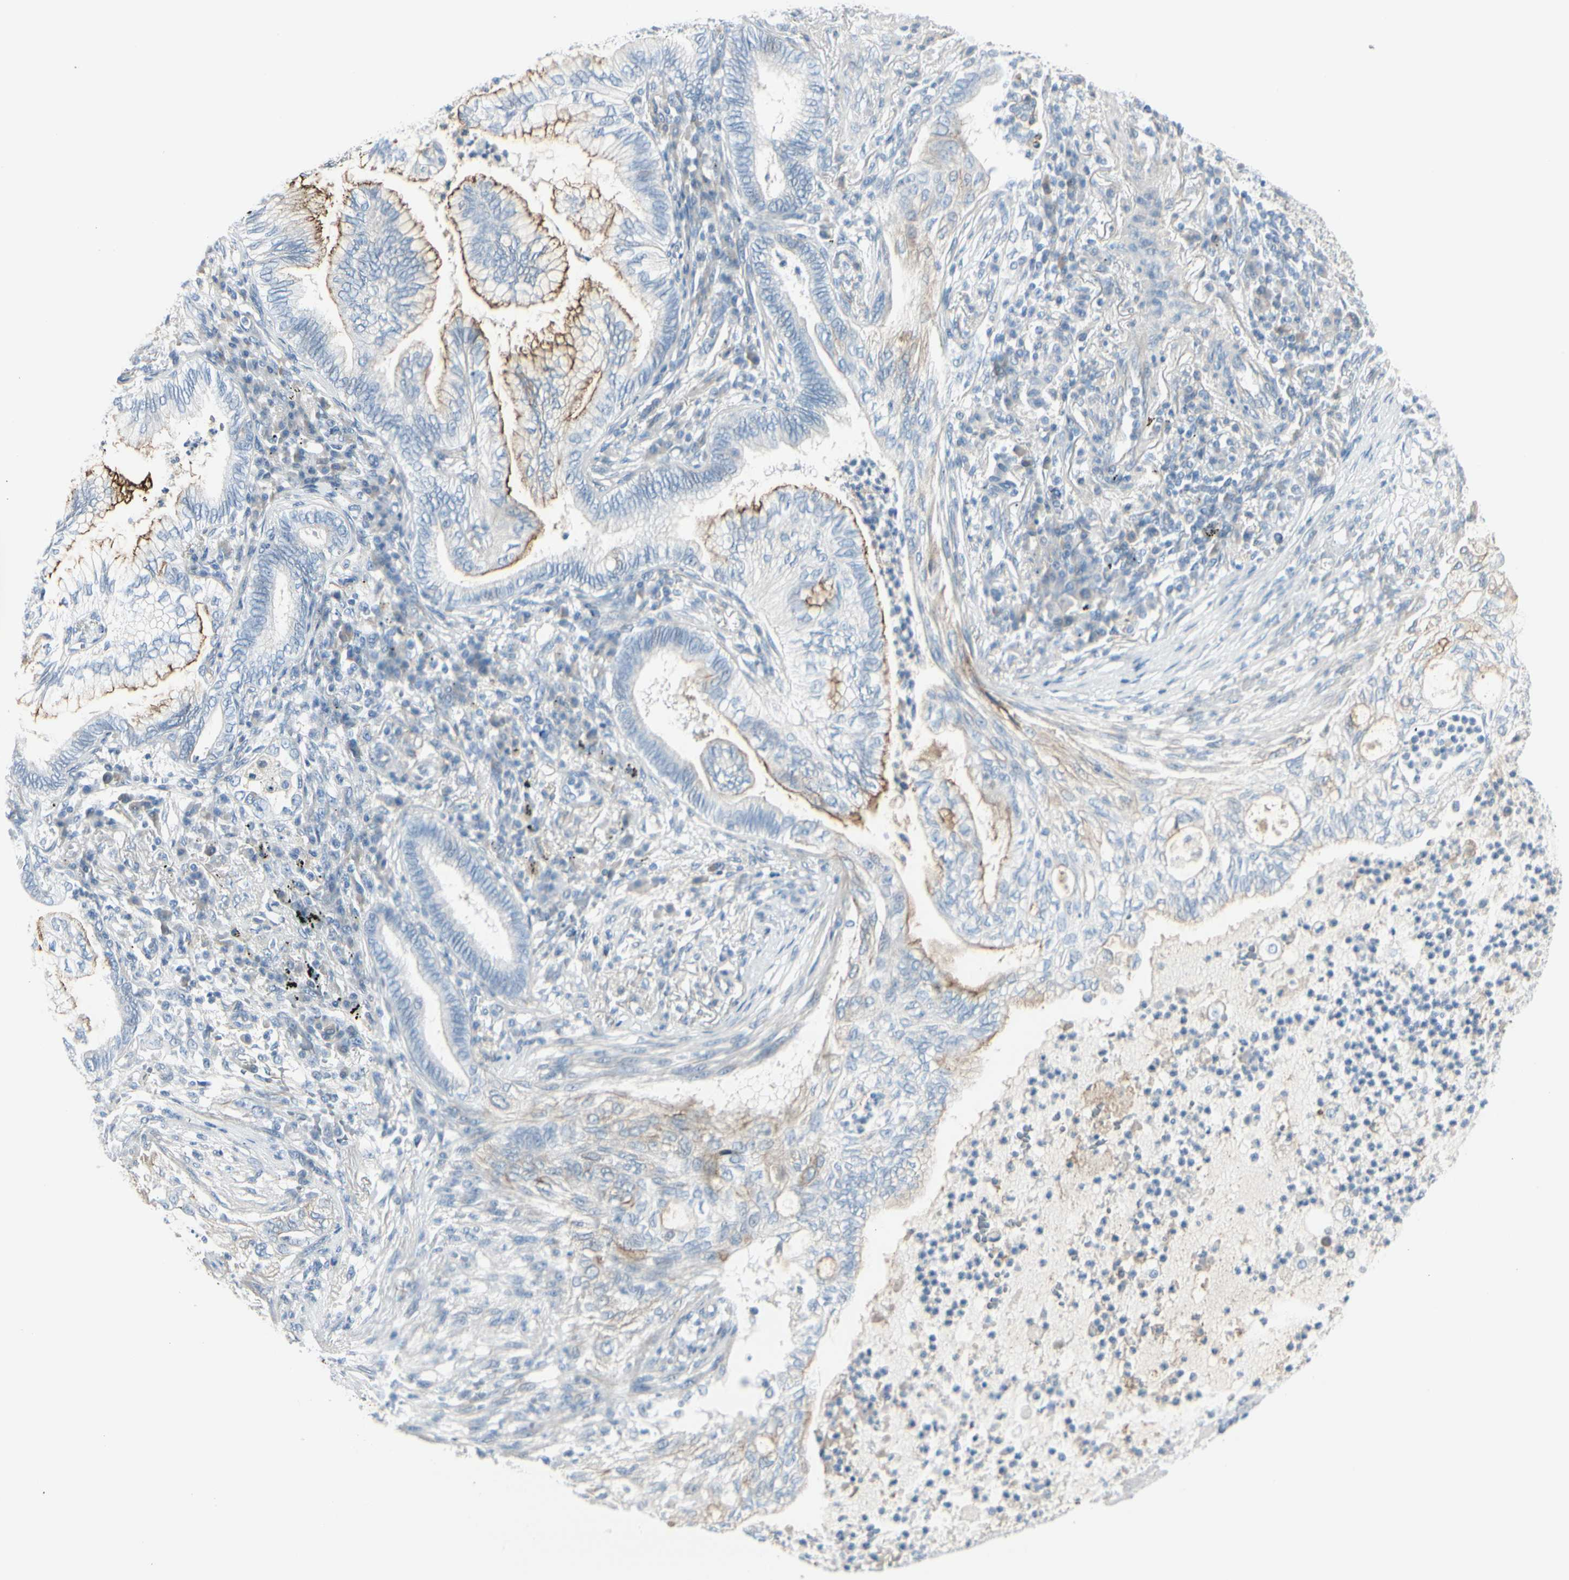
{"staining": {"intensity": "moderate", "quantity": "25%-75%", "location": "cytoplasmic/membranous"}, "tissue": "lung cancer", "cell_type": "Tumor cells", "image_type": "cancer", "snomed": [{"axis": "morphology", "description": "Normal tissue, NOS"}, {"axis": "morphology", "description": "Adenocarcinoma, NOS"}, {"axis": "topography", "description": "Bronchus"}, {"axis": "topography", "description": "Lung"}], "caption": "The micrograph shows a brown stain indicating the presence of a protein in the cytoplasmic/membranous of tumor cells in lung cancer.", "gene": "CDHR5", "patient": {"sex": "female", "age": 70}}